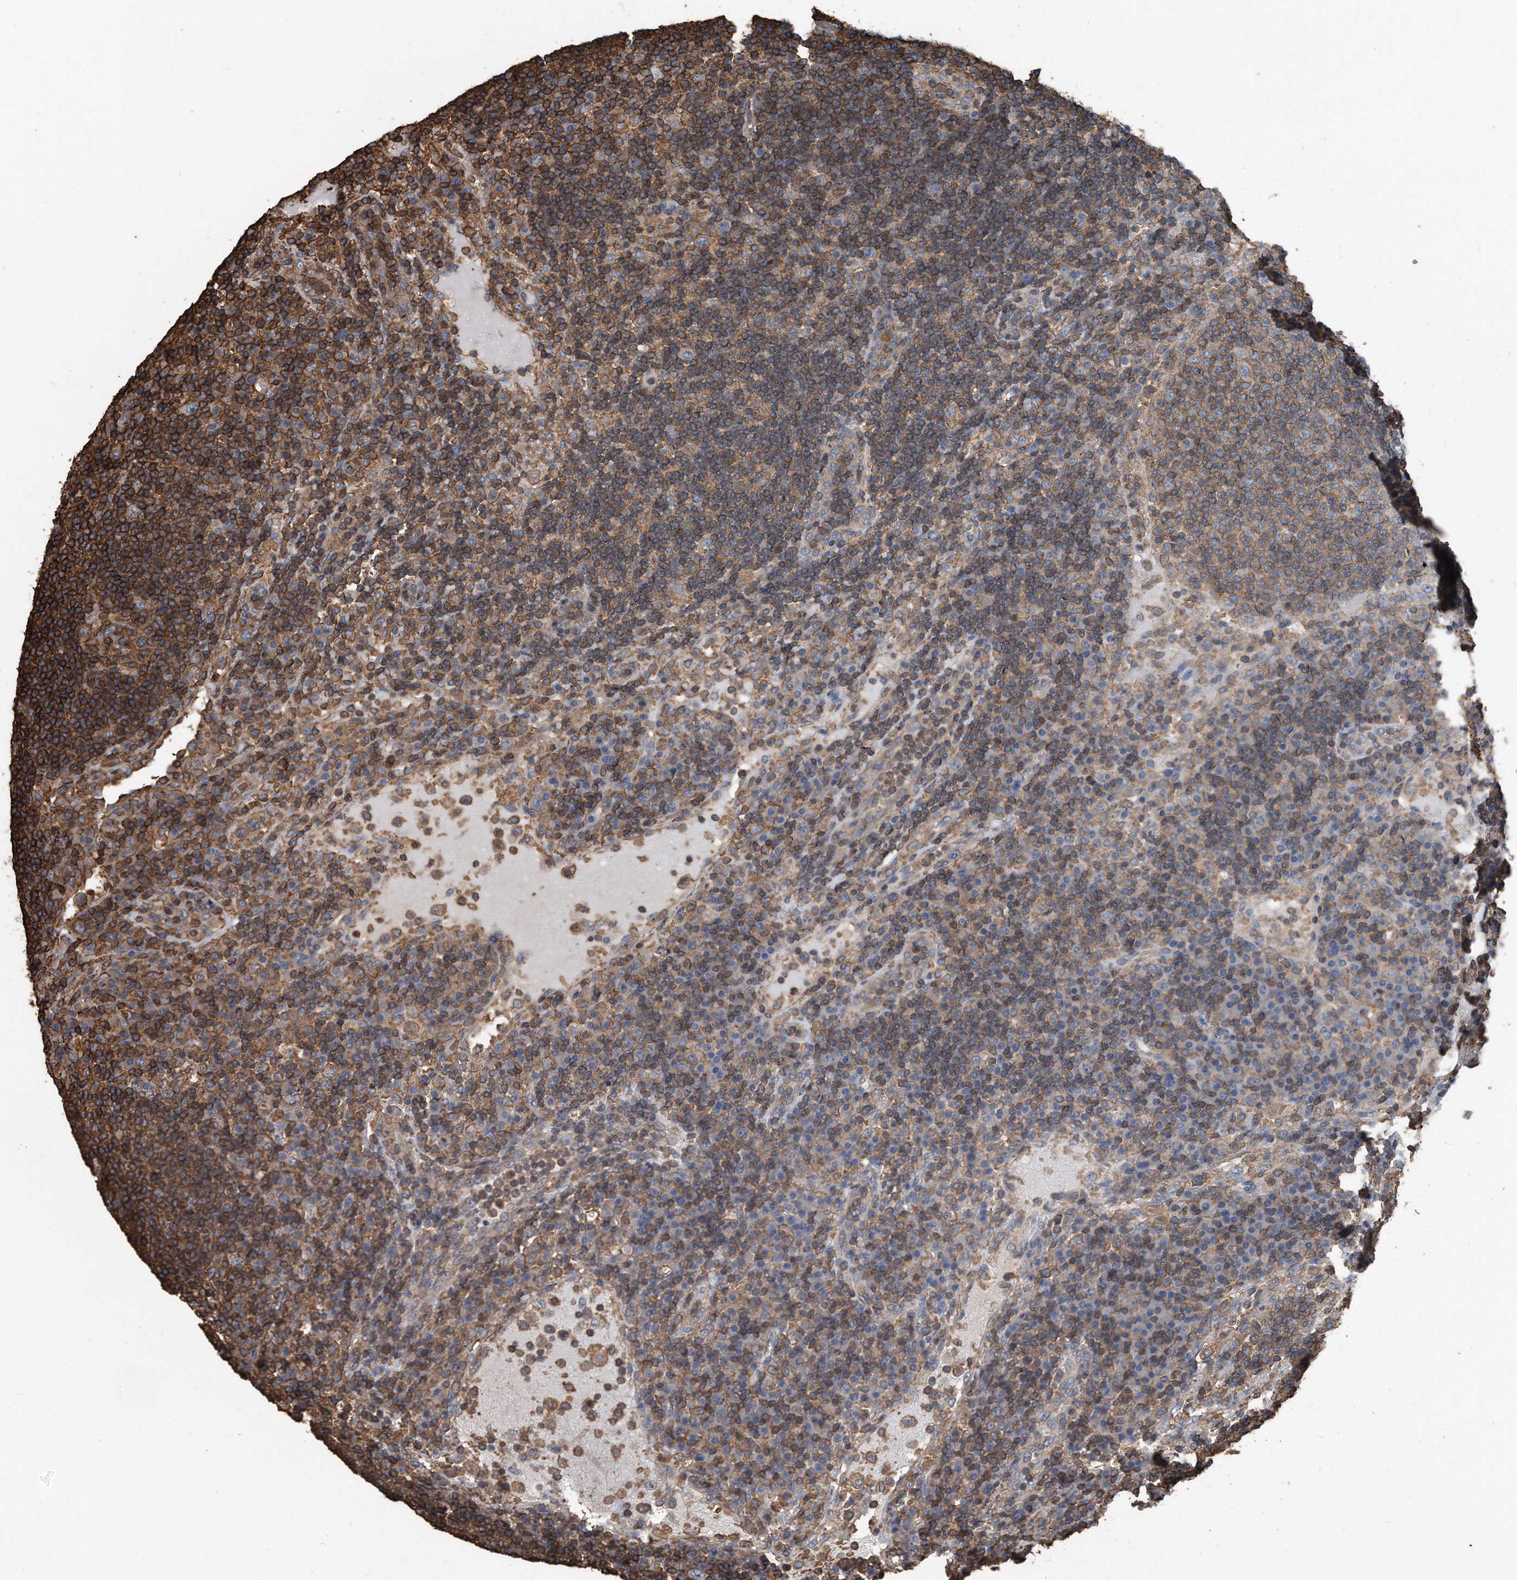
{"staining": {"intensity": "moderate", "quantity": ">75%", "location": "cytoplasmic/membranous"}, "tissue": "lymph node", "cell_type": "Germinal center cells", "image_type": "normal", "snomed": [{"axis": "morphology", "description": "Normal tissue, NOS"}, {"axis": "topography", "description": "Lymph node"}], "caption": "IHC image of benign lymph node stained for a protein (brown), which exhibits medium levels of moderate cytoplasmic/membranous staining in about >75% of germinal center cells.", "gene": "RSPO3", "patient": {"sex": "female", "age": 53}}